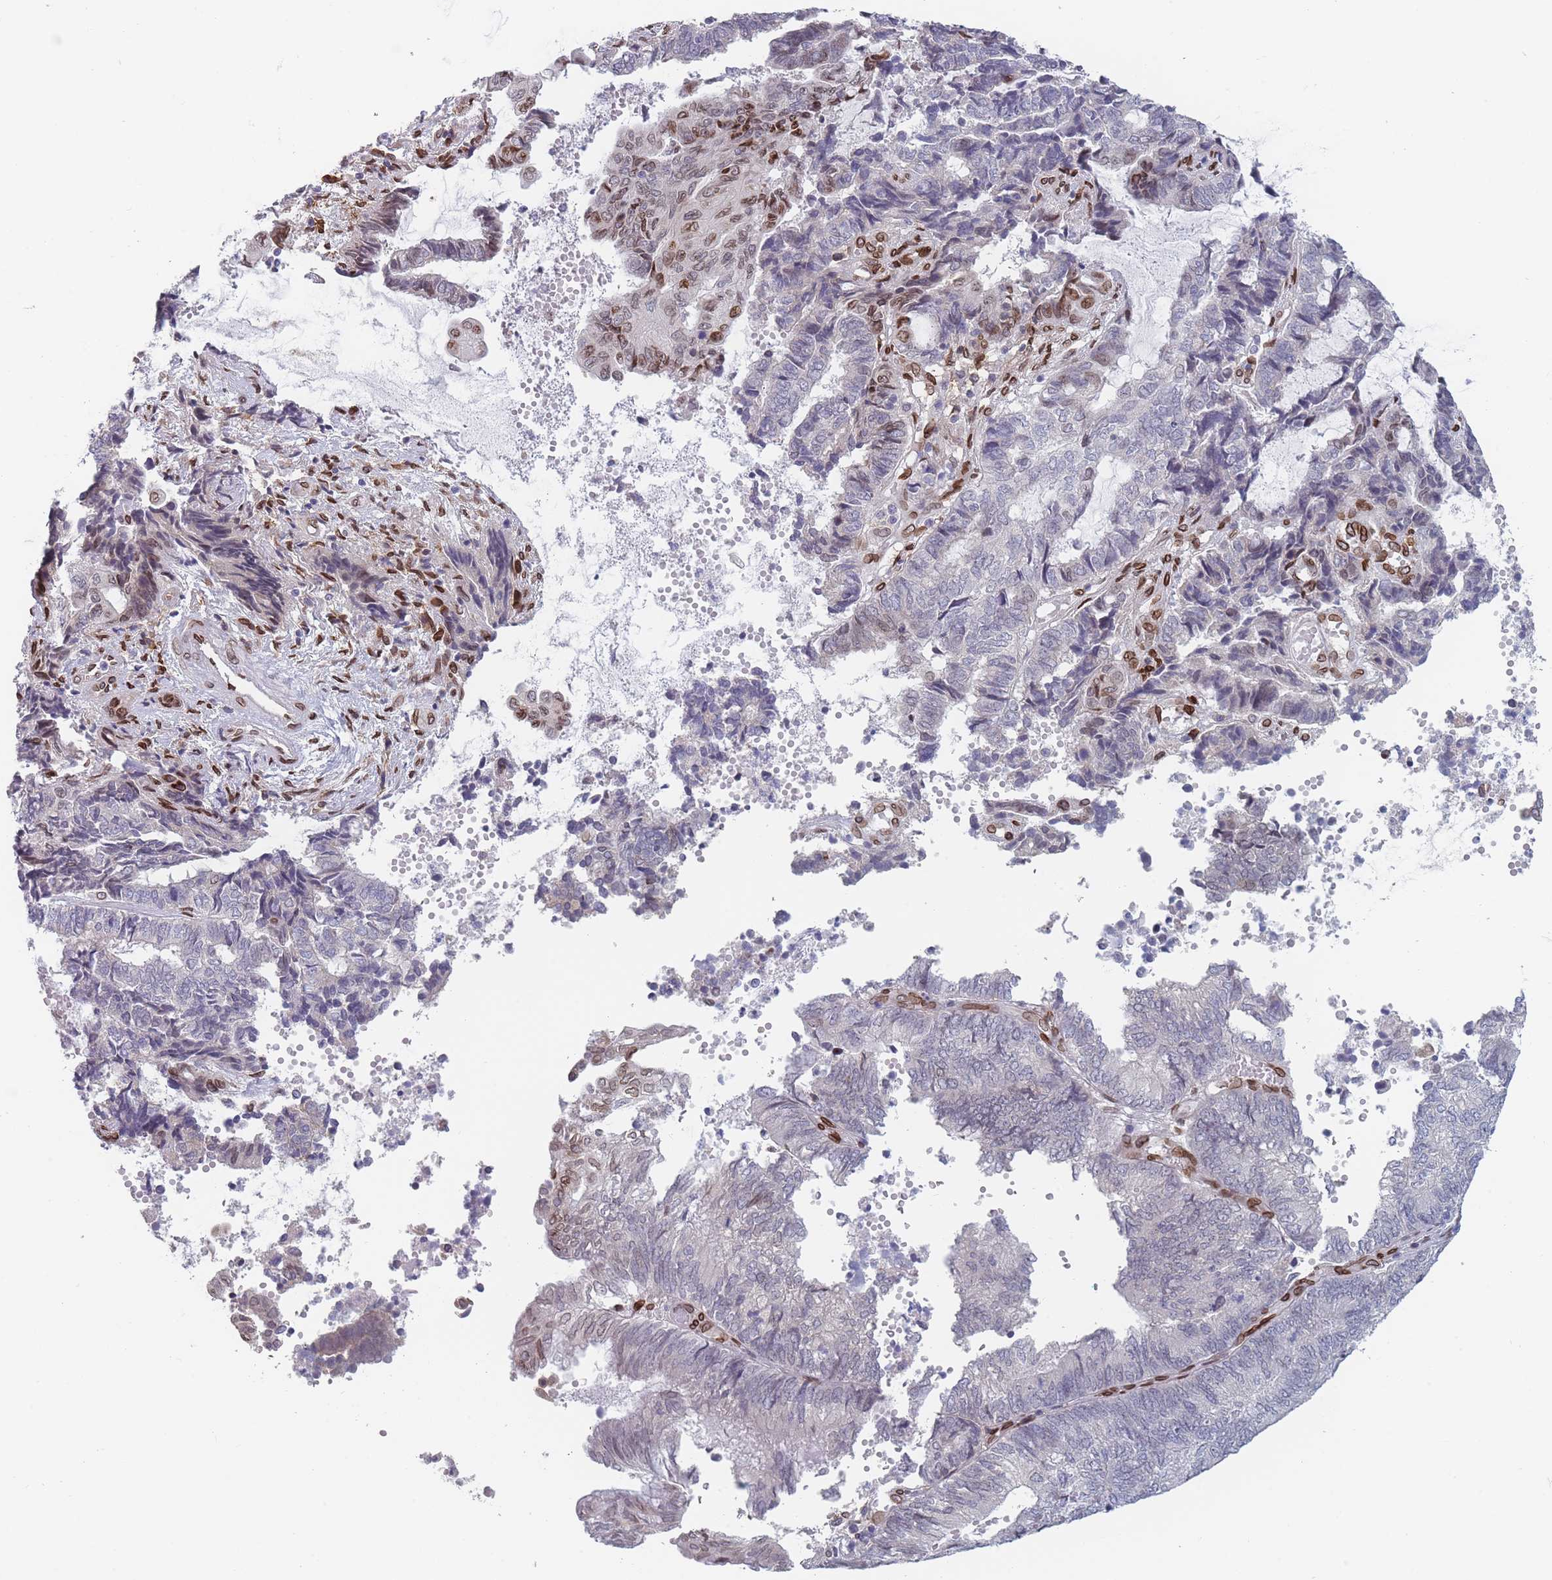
{"staining": {"intensity": "weak", "quantity": "<25%", "location": "cytoplasmic/membranous,nuclear"}, "tissue": "endometrial cancer", "cell_type": "Tumor cells", "image_type": "cancer", "snomed": [{"axis": "morphology", "description": "Adenocarcinoma, NOS"}, {"axis": "topography", "description": "Uterus"}, {"axis": "topography", "description": "Endometrium"}], "caption": "Tumor cells are negative for brown protein staining in endometrial adenocarcinoma.", "gene": "ZBTB1", "patient": {"sex": "female", "age": 70}}